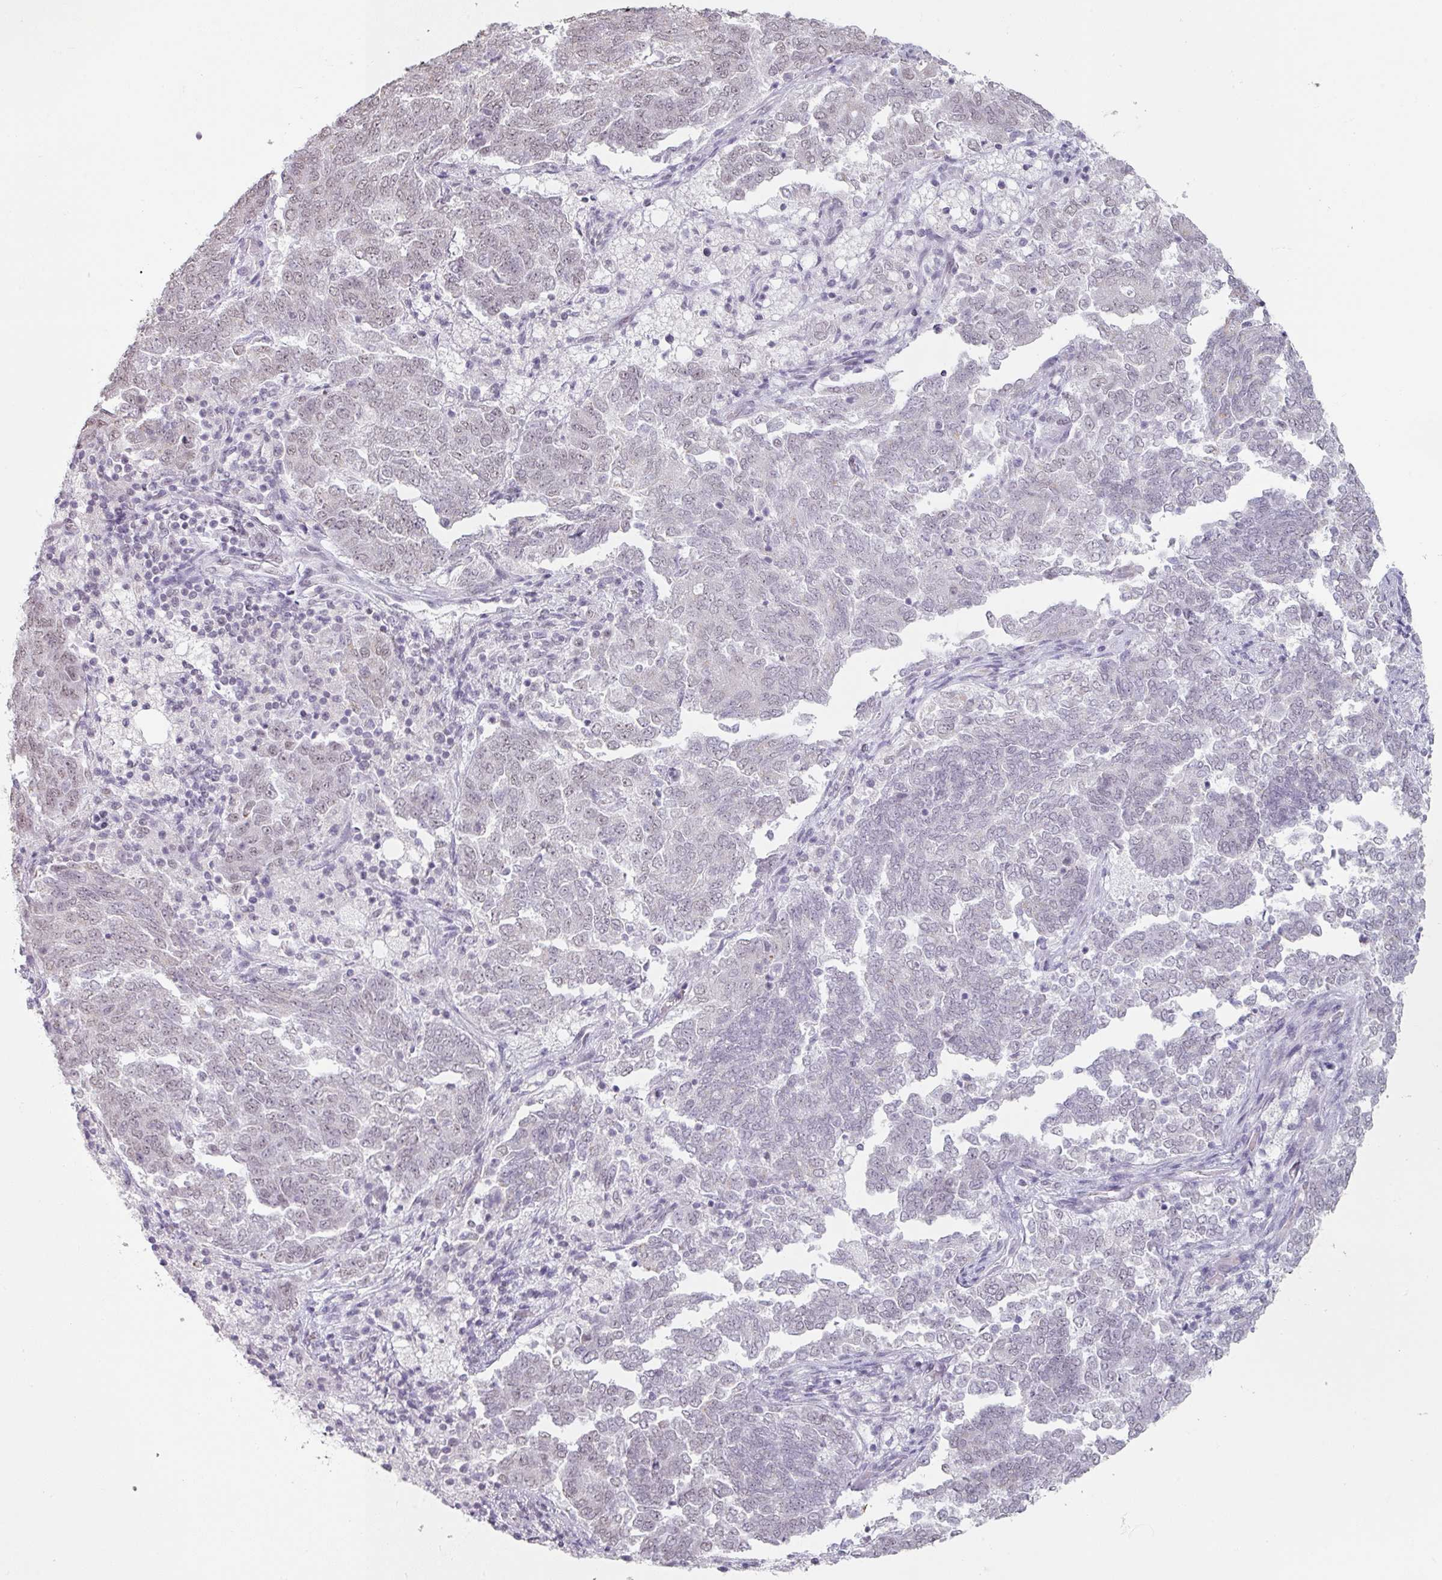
{"staining": {"intensity": "negative", "quantity": "none", "location": "none"}, "tissue": "endometrial cancer", "cell_type": "Tumor cells", "image_type": "cancer", "snomed": [{"axis": "morphology", "description": "Adenocarcinoma, NOS"}, {"axis": "topography", "description": "Endometrium"}], "caption": "Tumor cells are negative for protein expression in human endometrial adenocarcinoma.", "gene": "SPRR1A", "patient": {"sex": "female", "age": 80}}